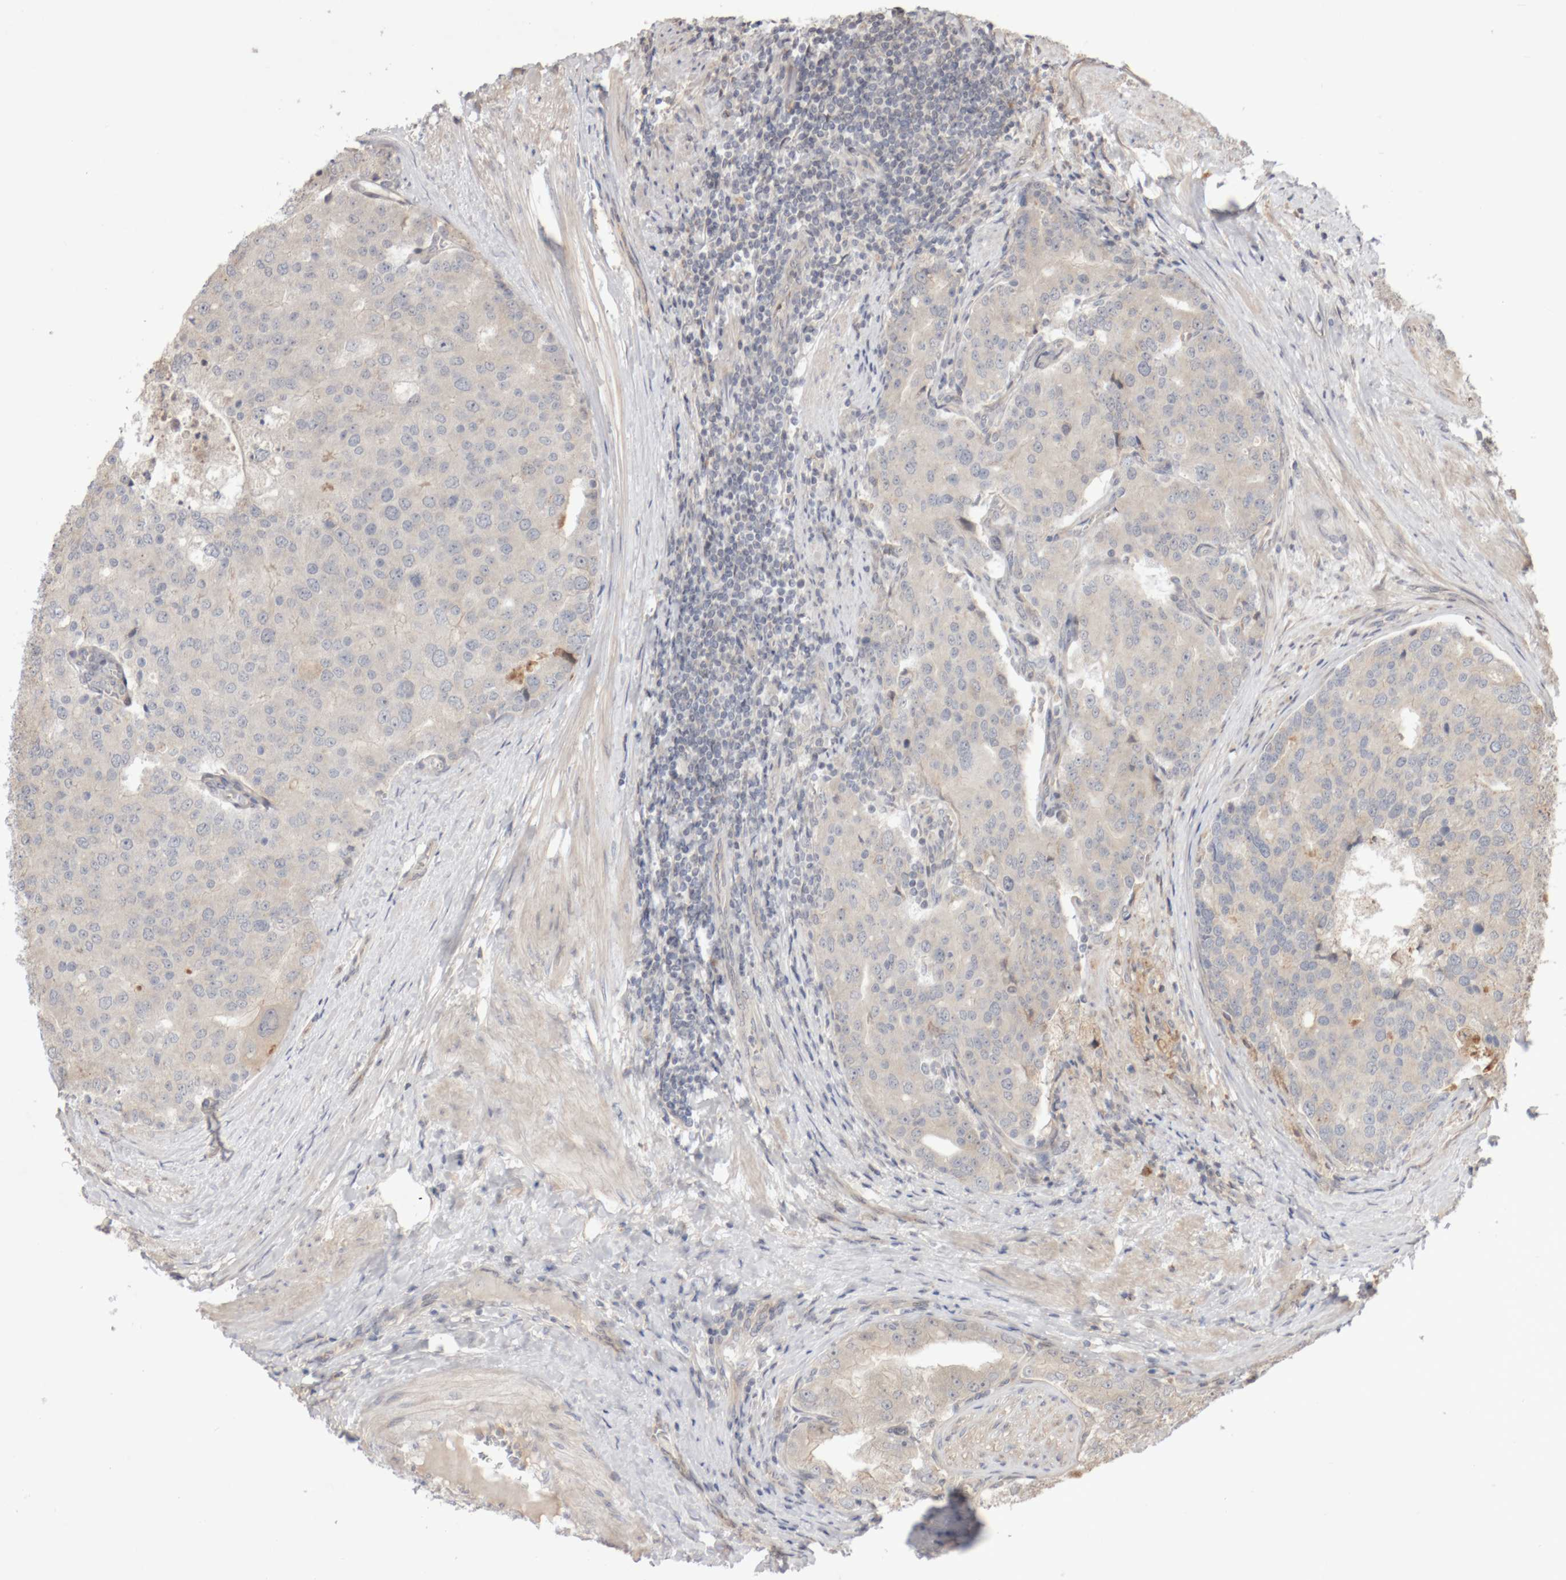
{"staining": {"intensity": "negative", "quantity": "none", "location": "none"}, "tissue": "prostate cancer", "cell_type": "Tumor cells", "image_type": "cancer", "snomed": [{"axis": "morphology", "description": "Adenocarcinoma, High grade"}, {"axis": "topography", "description": "Prostate"}], "caption": "High-grade adenocarcinoma (prostate) was stained to show a protein in brown. There is no significant positivity in tumor cells. Nuclei are stained in blue.", "gene": "DPH7", "patient": {"sex": "male", "age": 50}}